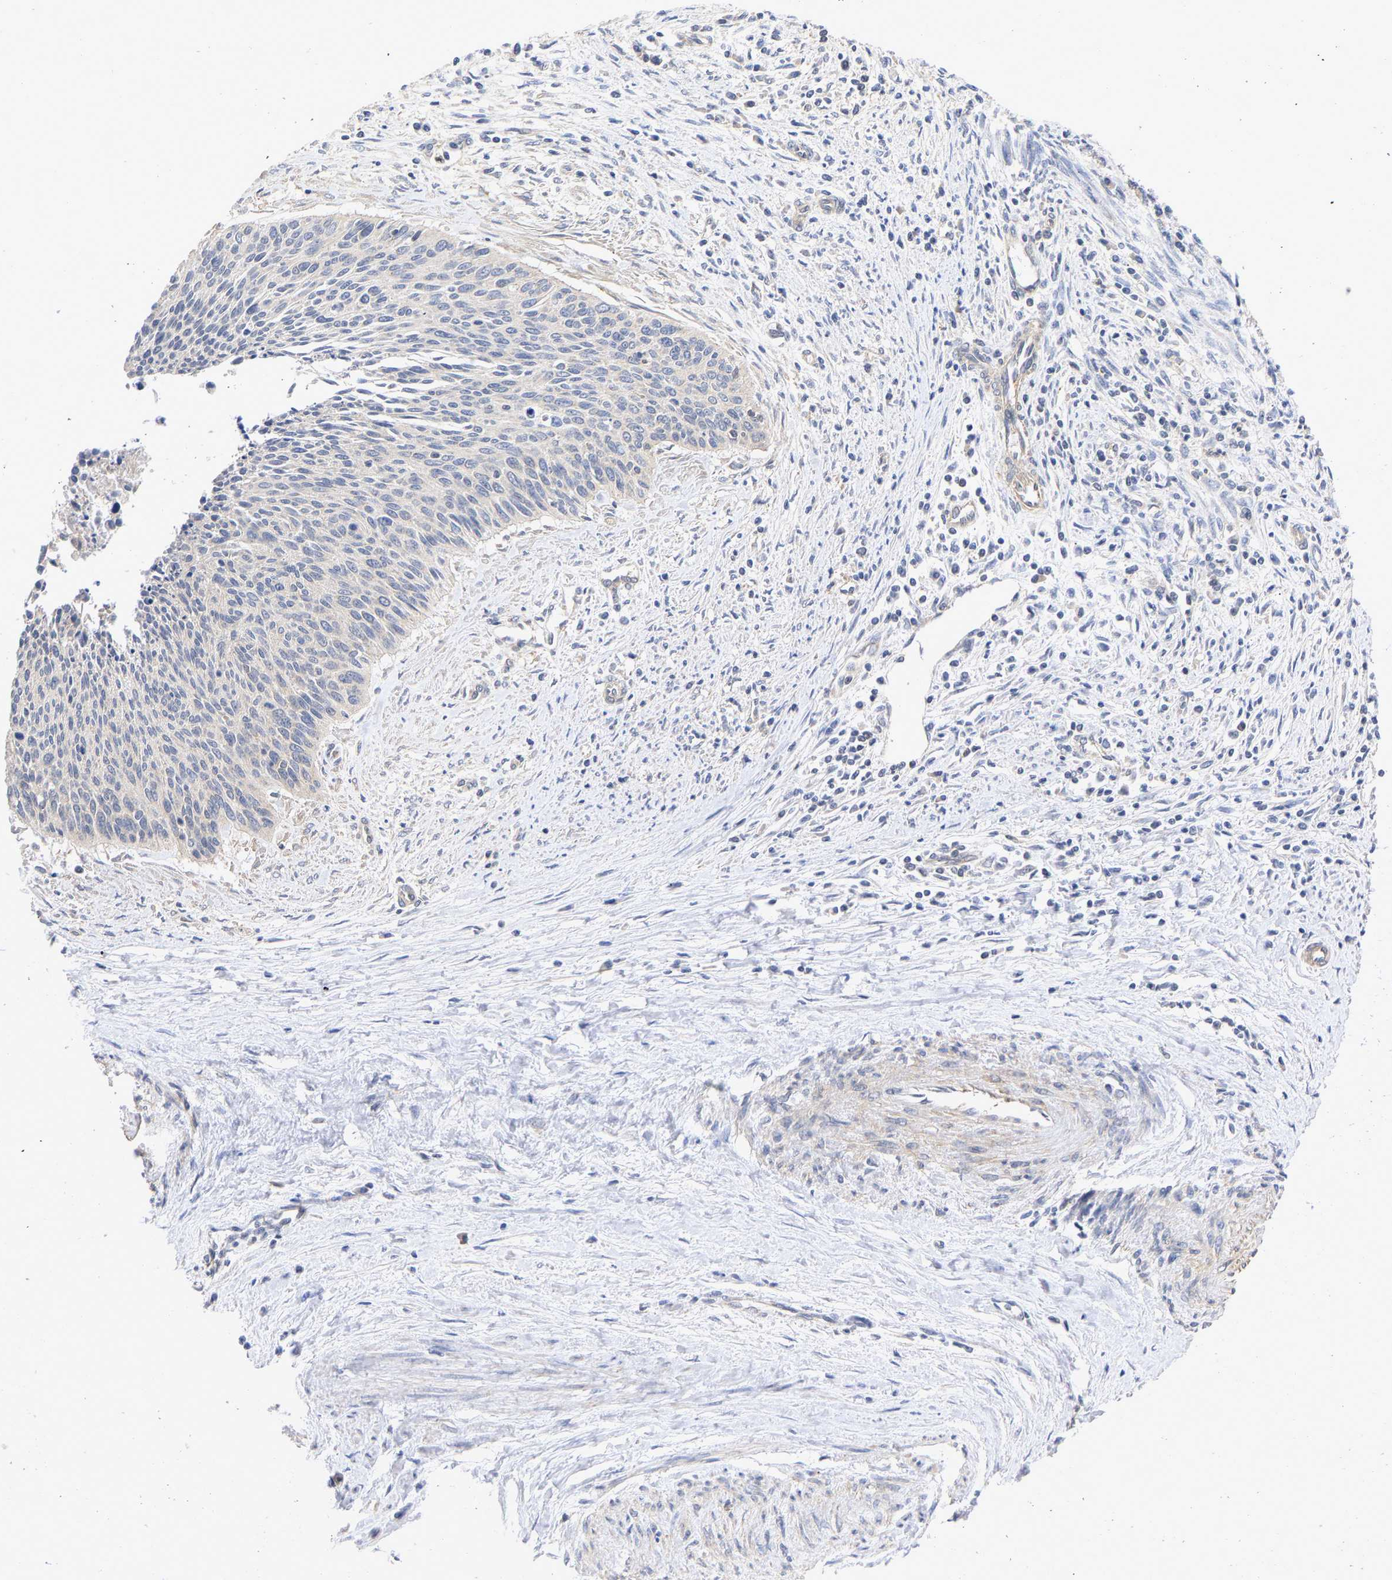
{"staining": {"intensity": "negative", "quantity": "none", "location": "none"}, "tissue": "cervical cancer", "cell_type": "Tumor cells", "image_type": "cancer", "snomed": [{"axis": "morphology", "description": "Squamous cell carcinoma, NOS"}, {"axis": "topography", "description": "Cervix"}], "caption": "Immunohistochemistry (IHC) of human squamous cell carcinoma (cervical) shows no expression in tumor cells. (Immunohistochemistry (IHC), brightfield microscopy, high magnification).", "gene": "MAP2K3", "patient": {"sex": "female", "age": 55}}